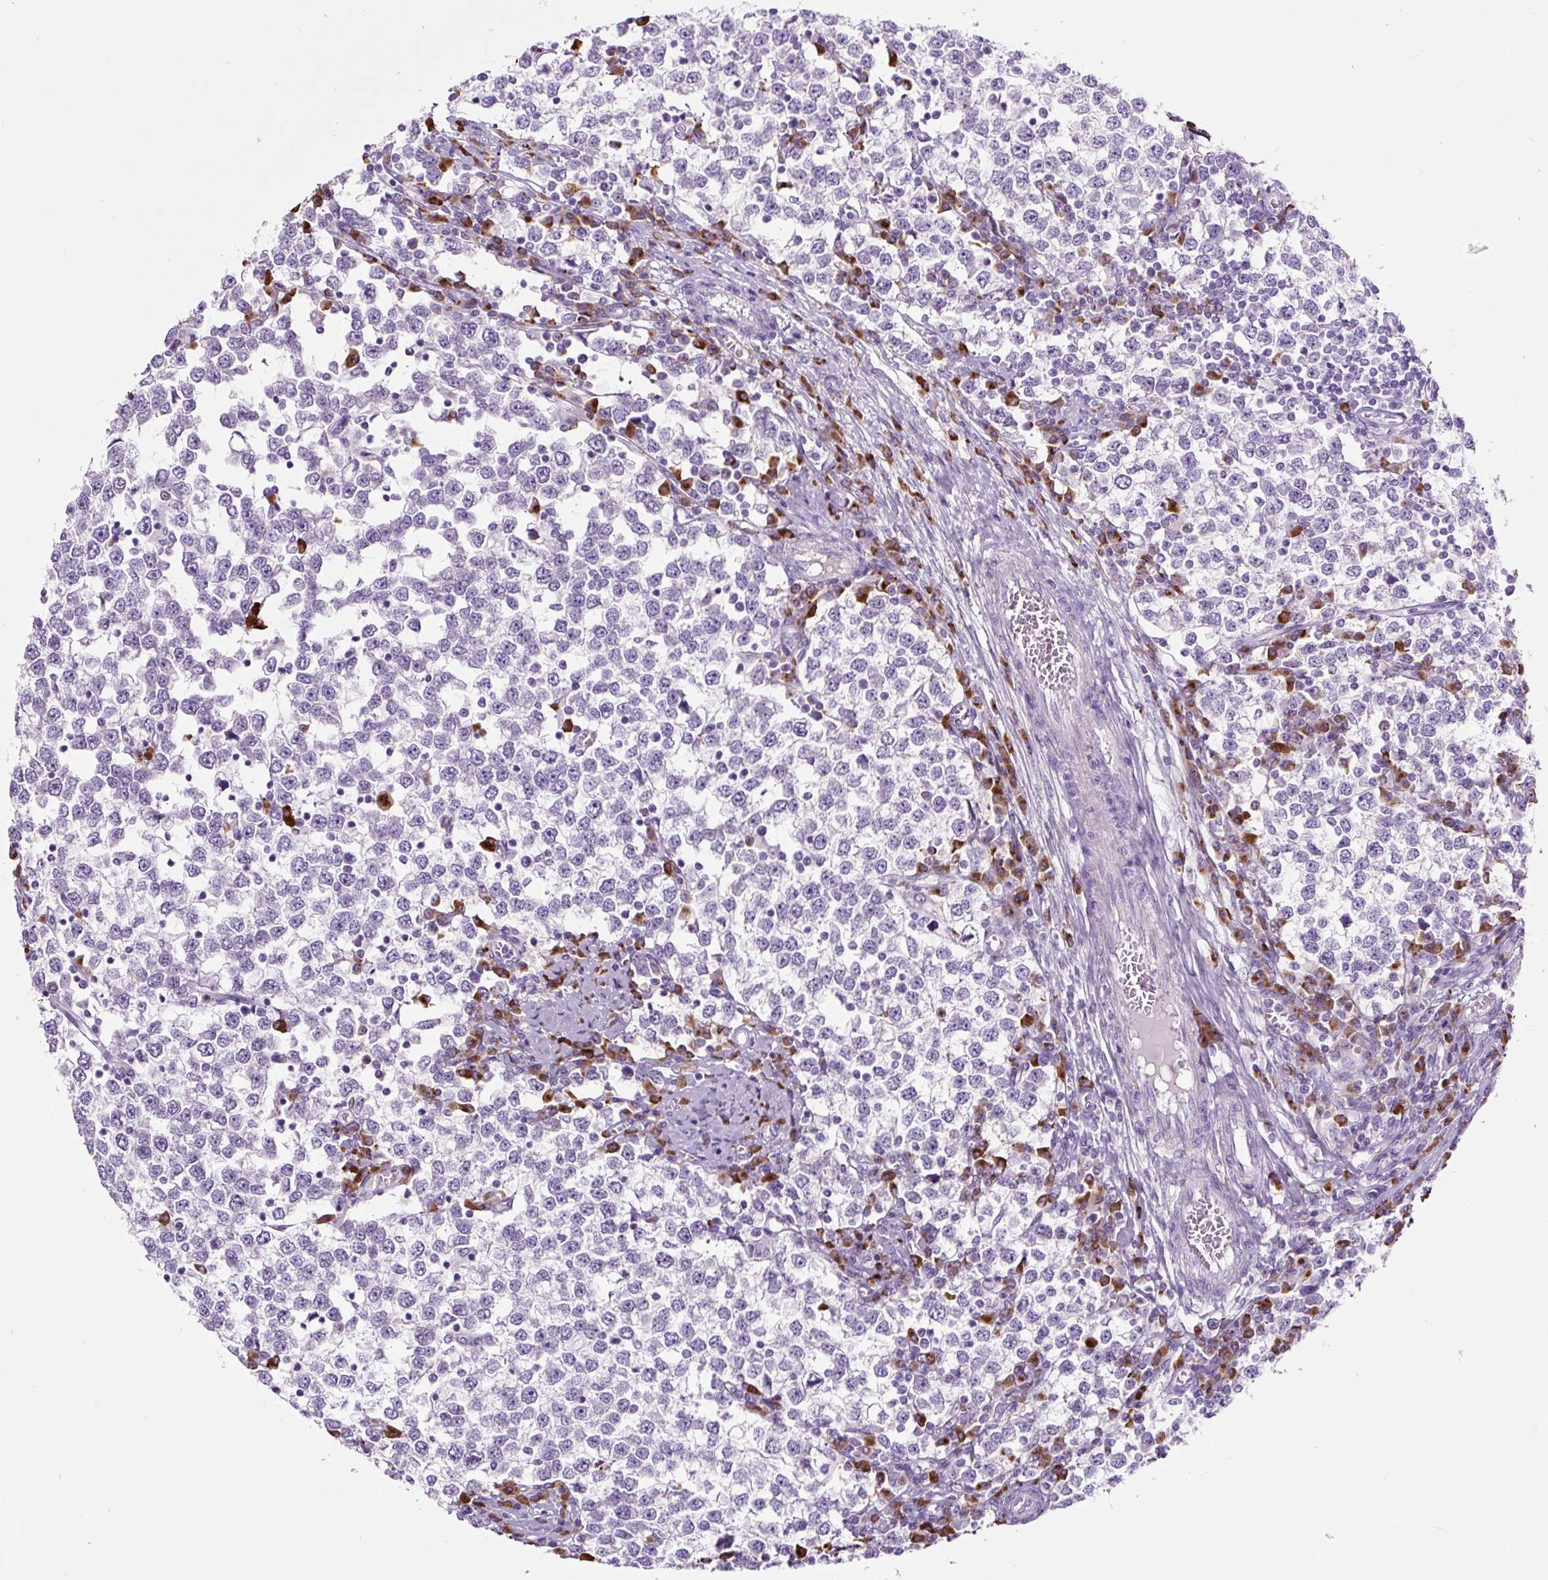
{"staining": {"intensity": "negative", "quantity": "none", "location": "none"}, "tissue": "testis cancer", "cell_type": "Tumor cells", "image_type": "cancer", "snomed": [{"axis": "morphology", "description": "Seminoma, NOS"}, {"axis": "topography", "description": "Testis"}], "caption": "Testis seminoma stained for a protein using IHC demonstrates no positivity tumor cells.", "gene": "RNF212B", "patient": {"sex": "male", "age": 65}}